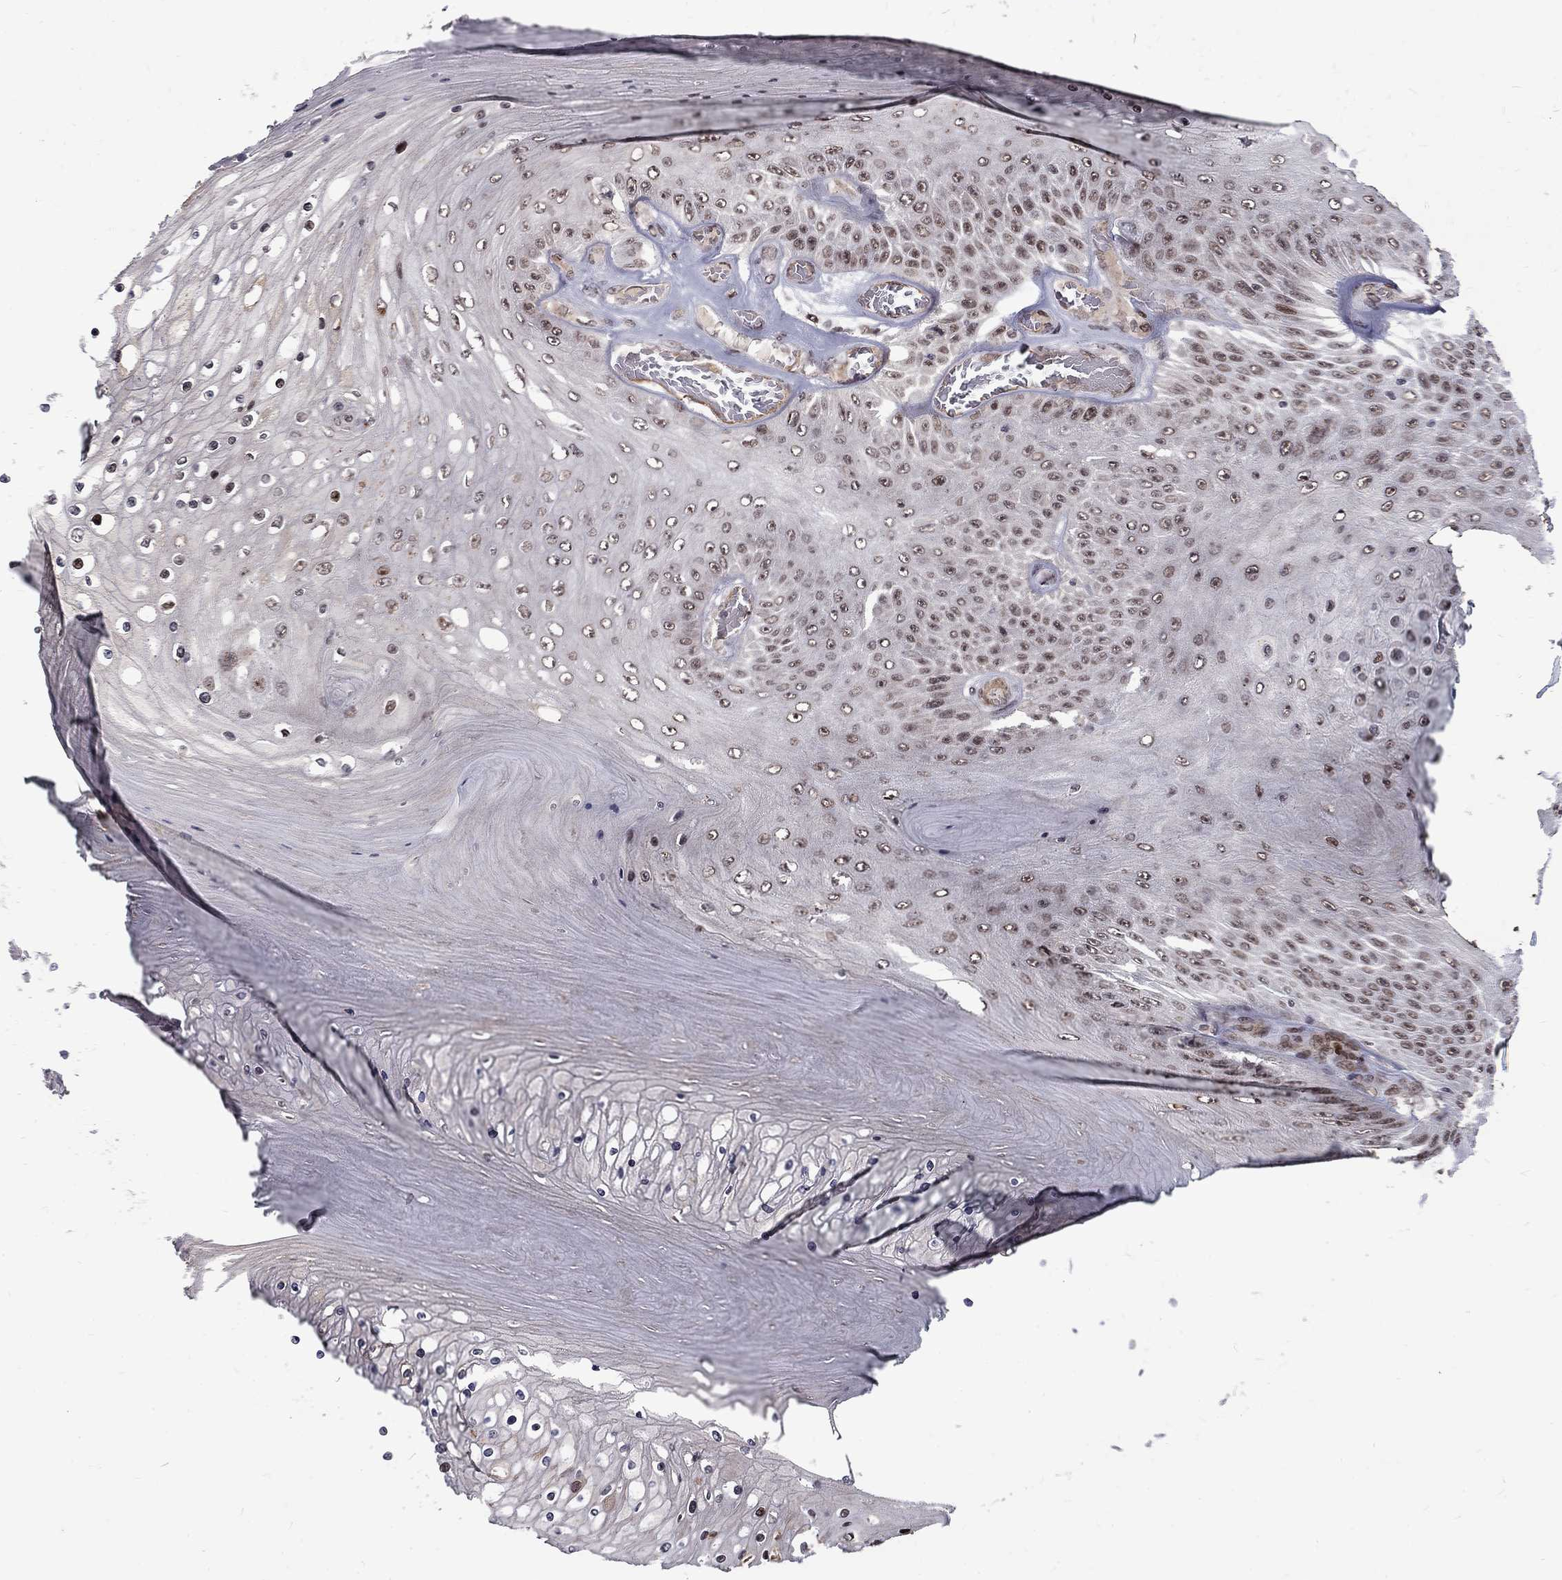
{"staining": {"intensity": "negative", "quantity": "none", "location": "none"}, "tissue": "skin cancer", "cell_type": "Tumor cells", "image_type": "cancer", "snomed": [{"axis": "morphology", "description": "Squamous cell carcinoma, NOS"}, {"axis": "topography", "description": "Skin"}], "caption": "Image shows no protein expression in tumor cells of squamous cell carcinoma (skin) tissue.", "gene": "TCEAL1", "patient": {"sex": "male", "age": 62}}